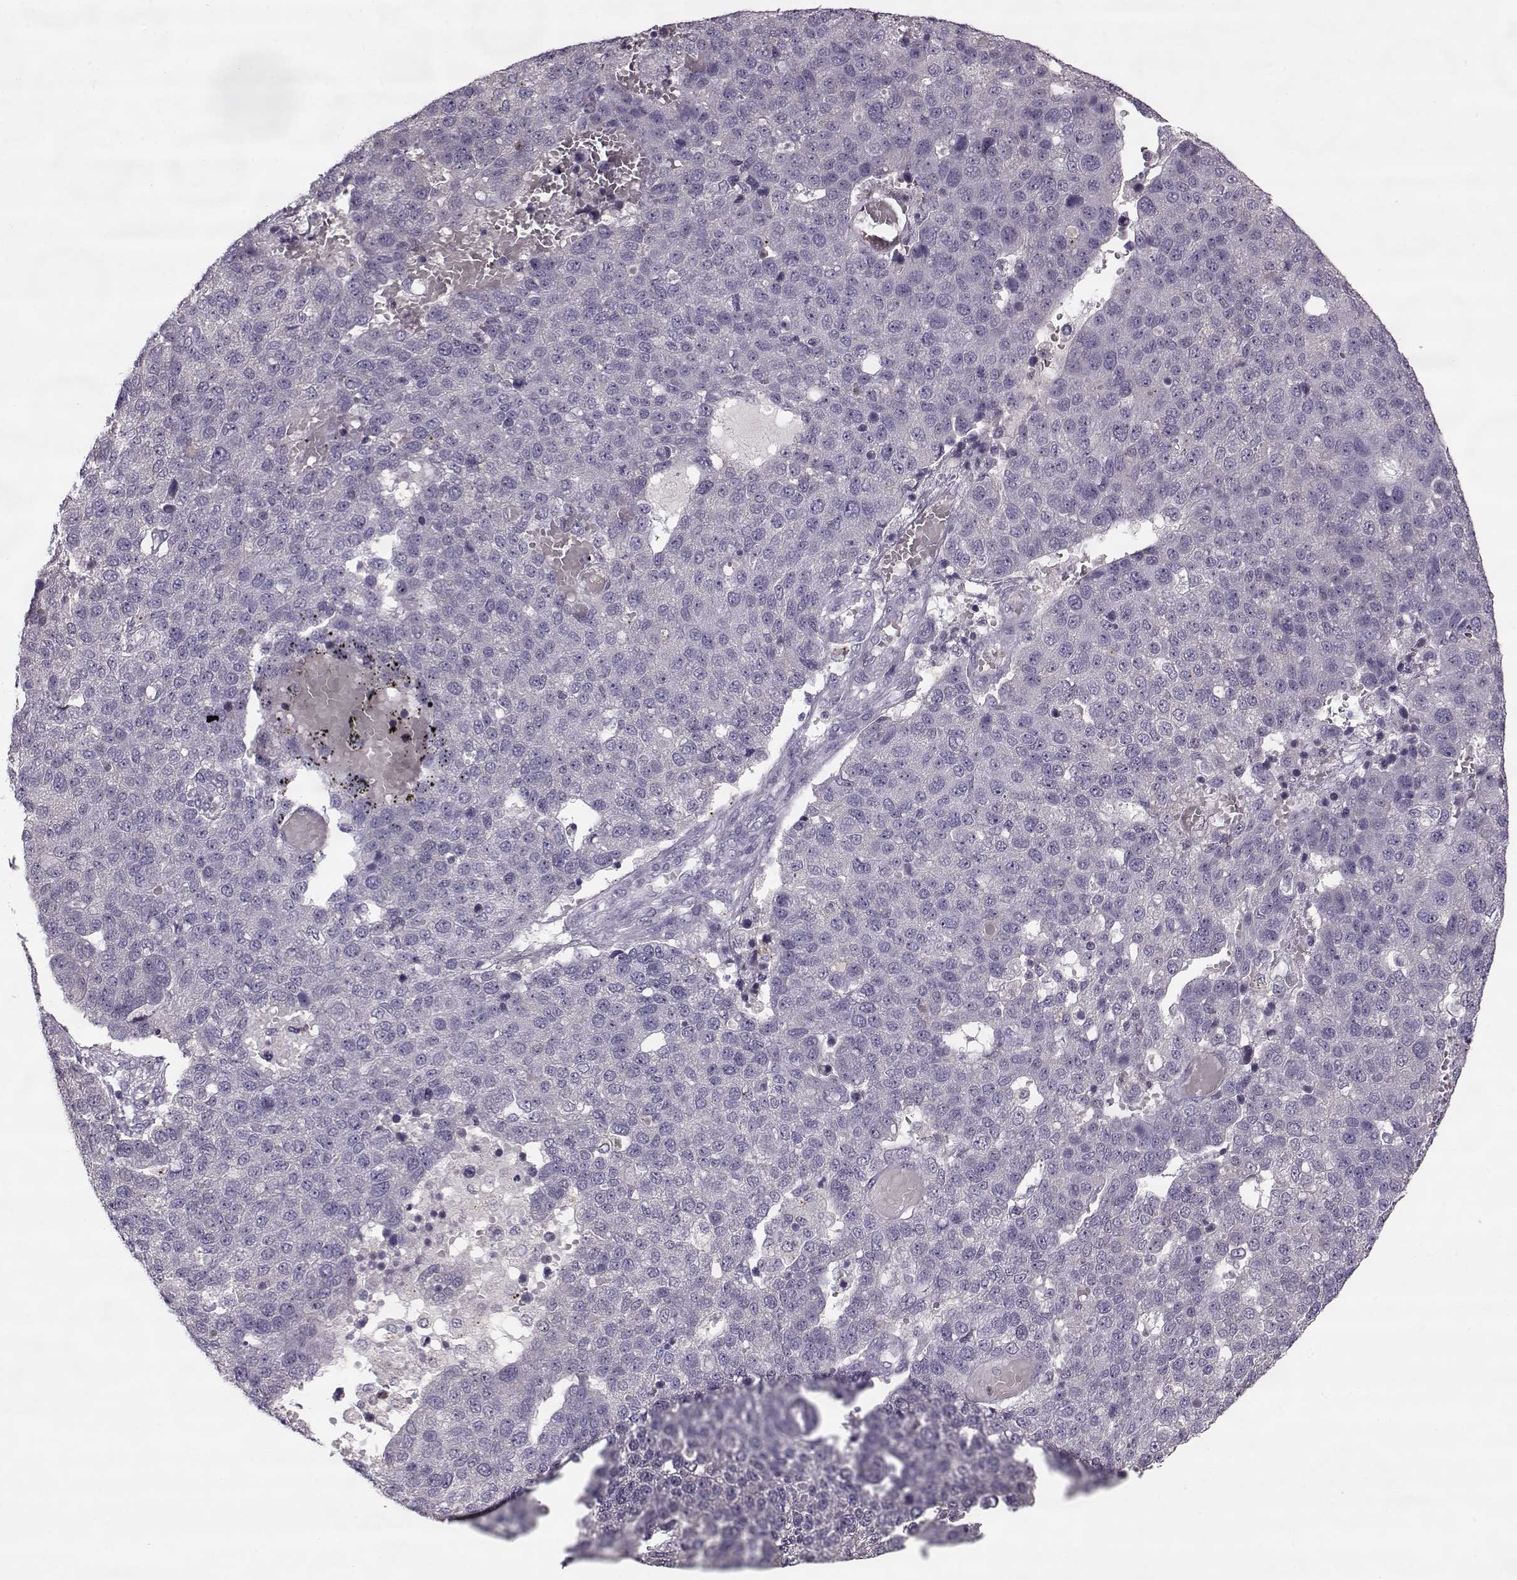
{"staining": {"intensity": "negative", "quantity": "none", "location": "none"}, "tissue": "pancreatic cancer", "cell_type": "Tumor cells", "image_type": "cancer", "snomed": [{"axis": "morphology", "description": "Adenocarcinoma, NOS"}, {"axis": "topography", "description": "Pancreas"}], "caption": "A micrograph of human pancreatic adenocarcinoma is negative for staining in tumor cells.", "gene": "ACOT11", "patient": {"sex": "female", "age": 61}}